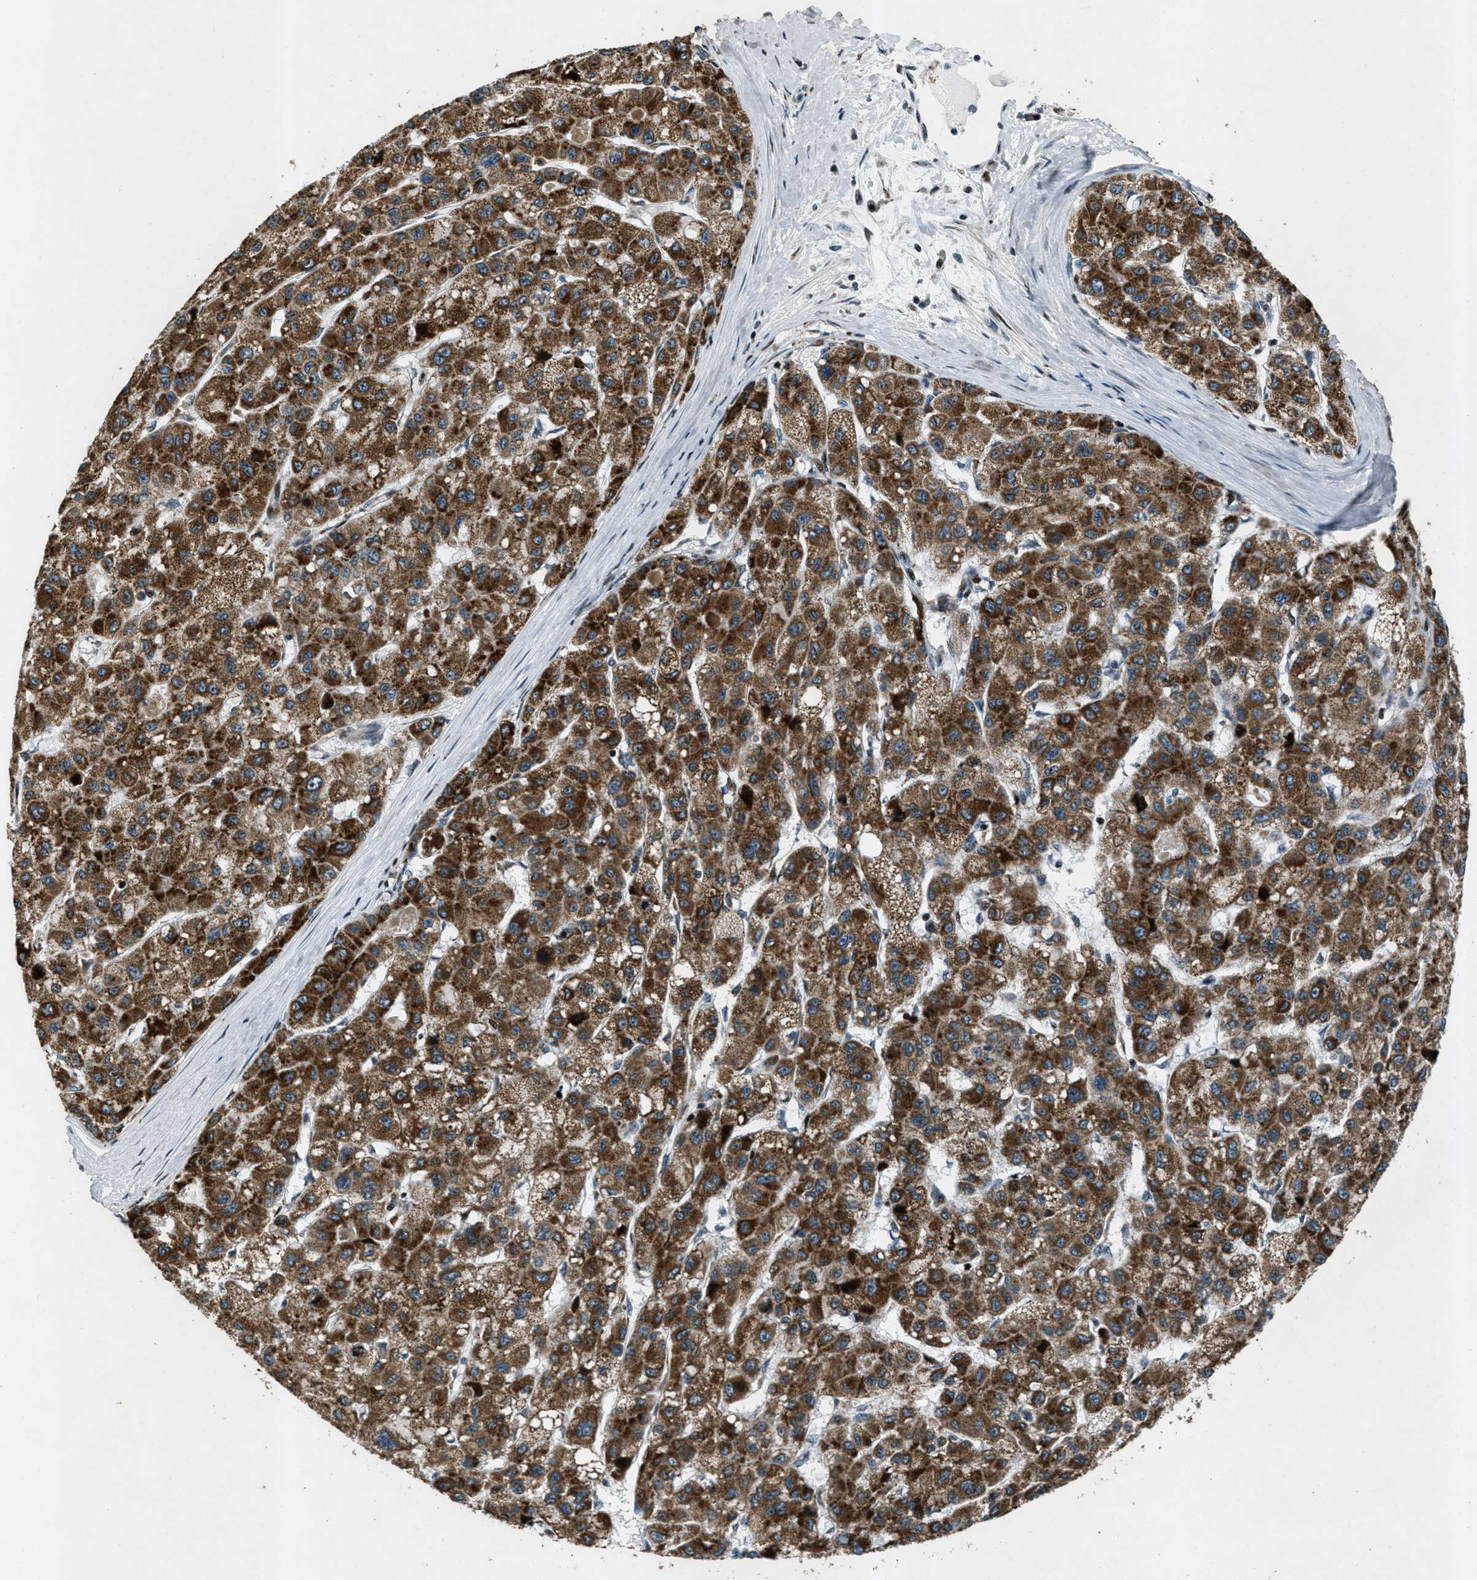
{"staining": {"intensity": "strong", "quantity": ">75%", "location": "cytoplasmic/membranous"}, "tissue": "liver cancer", "cell_type": "Tumor cells", "image_type": "cancer", "snomed": [{"axis": "morphology", "description": "Carcinoma, Hepatocellular, NOS"}, {"axis": "topography", "description": "Liver"}], "caption": "Immunohistochemical staining of liver hepatocellular carcinoma exhibits high levels of strong cytoplasmic/membranous protein positivity in about >75% of tumor cells.", "gene": "GPC6", "patient": {"sex": "male", "age": 80}}